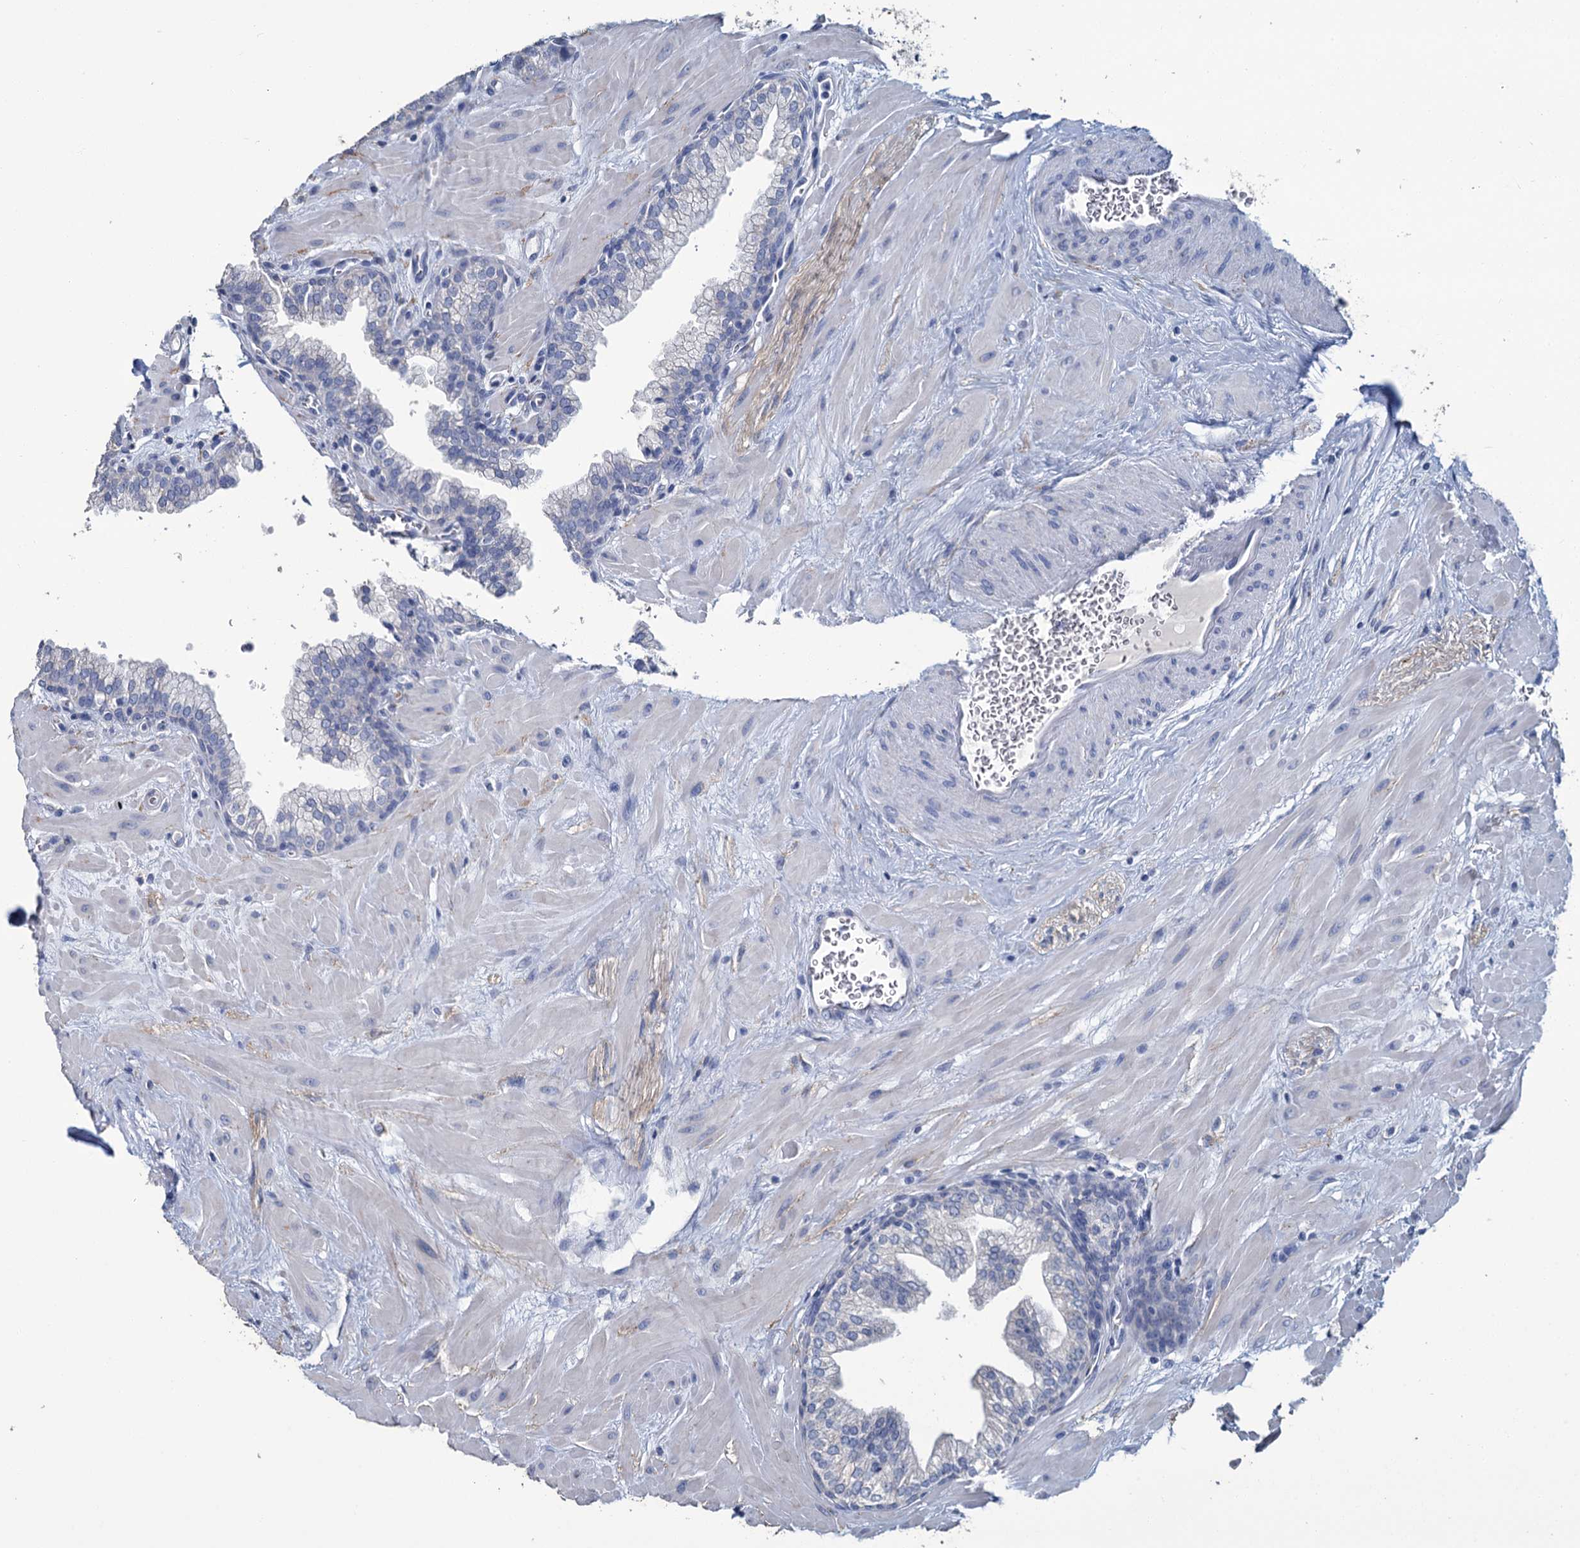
{"staining": {"intensity": "negative", "quantity": "none", "location": "none"}, "tissue": "prostate", "cell_type": "Glandular cells", "image_type": "normal", "snomed": [{"axis": "morphology", "description": "Normal tissue, NOS"}, {"axis": "topography", "description": "Prostate"}], "caption": "DAB (3,3'-diaminobenzidine) immunohistochemical staining of normal prostate exhibits no significant expression in glandular cells.", "gene": "SNCB", "patient": {"sex": "male", "age": 60}}